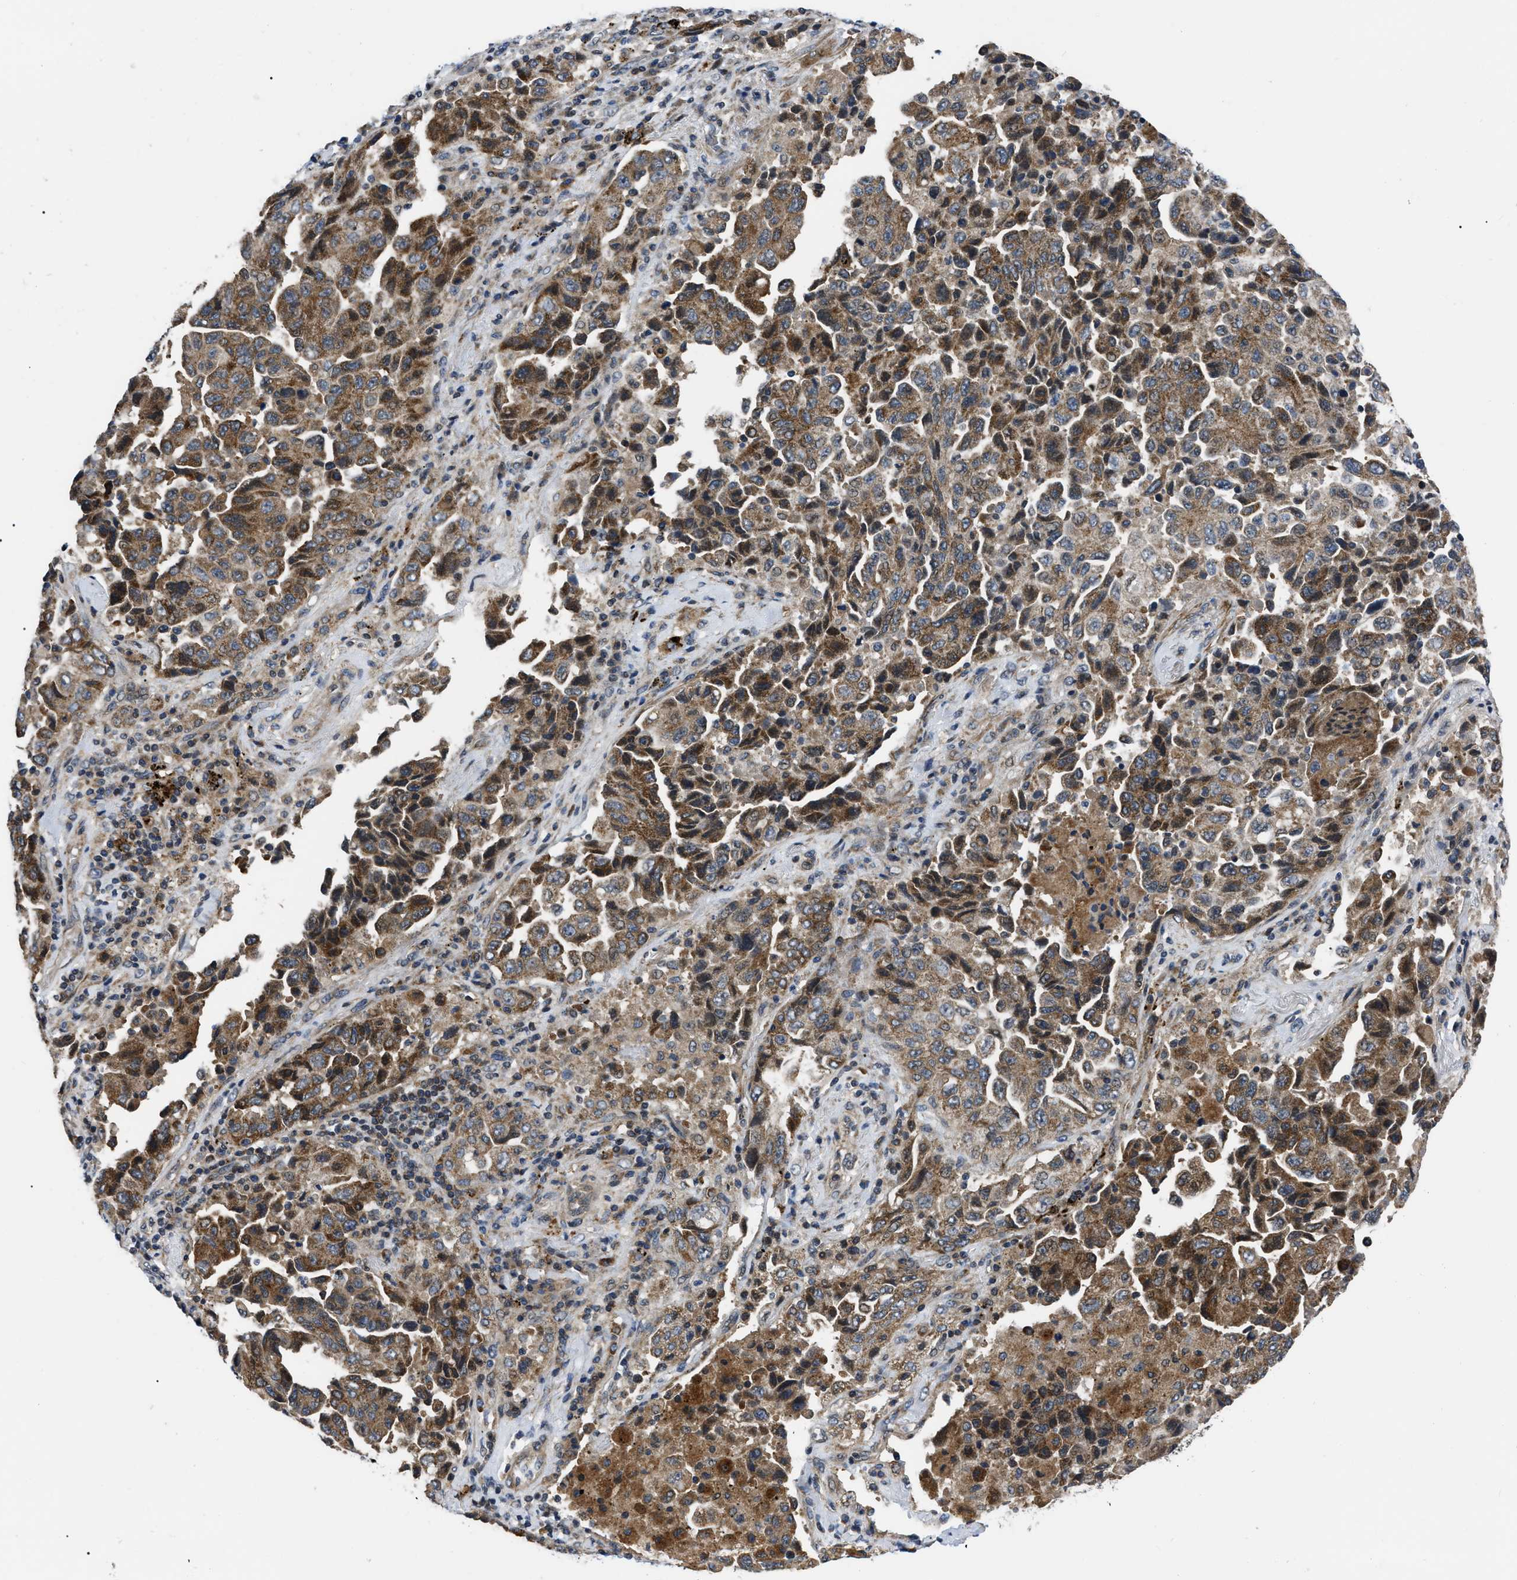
{"staining": {"intensity": "moderate", "quantity": ">75%", "location": "cytoplasmic/membranous"}, "tissue": "lung cancer", "cell_type": "Tumor cells", "image_type": "cancer", "snomed": [{"axis": "morphology", "description": "Adenocarcinoma, NOS"}, {"axis": "topography", "description": "Lung"}], "caption": "Moderate cytoplasmic/membranous staining is appreciated in about >75% of tumor cells in lung cancer.", "gene": "PPWD1", "patient": {"sex": "female", "age": 51}}